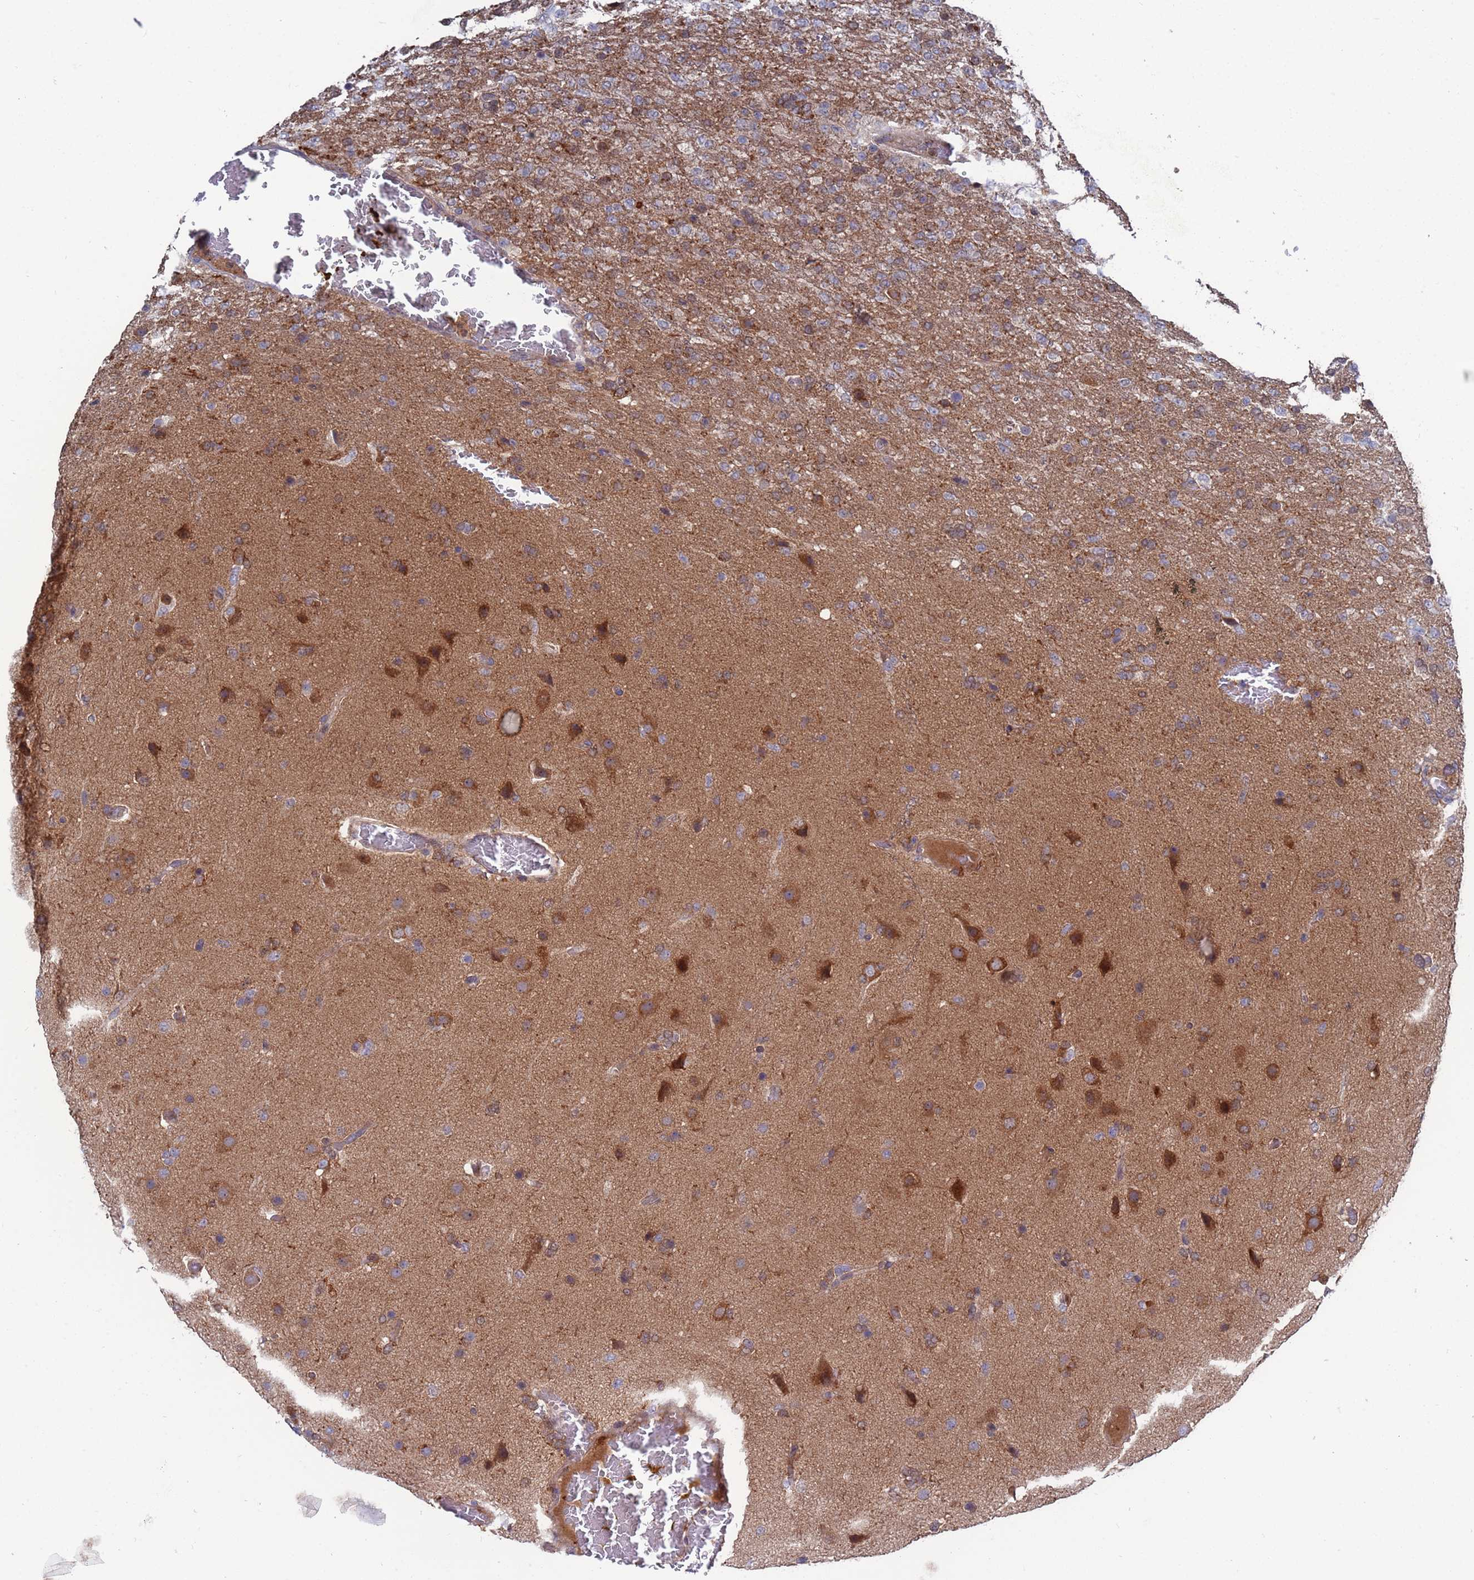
{"staining": {"intensity": "moderate", "quantity": "<25%", "location": "cytoplasmic/membranous,nuclear"}, "tissue": "glioma", "cell_type": "Tumor cells", "image_type": "cancer", "snomed": [{"axis": "morphology", "description": "Glioma, malignant, High grade"}, {"axis": "topography", "description": "Brain"}], "caption": "Glioma stained for a protein (brown) displays moderate cytoplasmic/membranous and nuclear positive staining in about <25% of tumor cells.", "gene": "TMBIM6", "patient": {"sex": "female", "age": 74}}